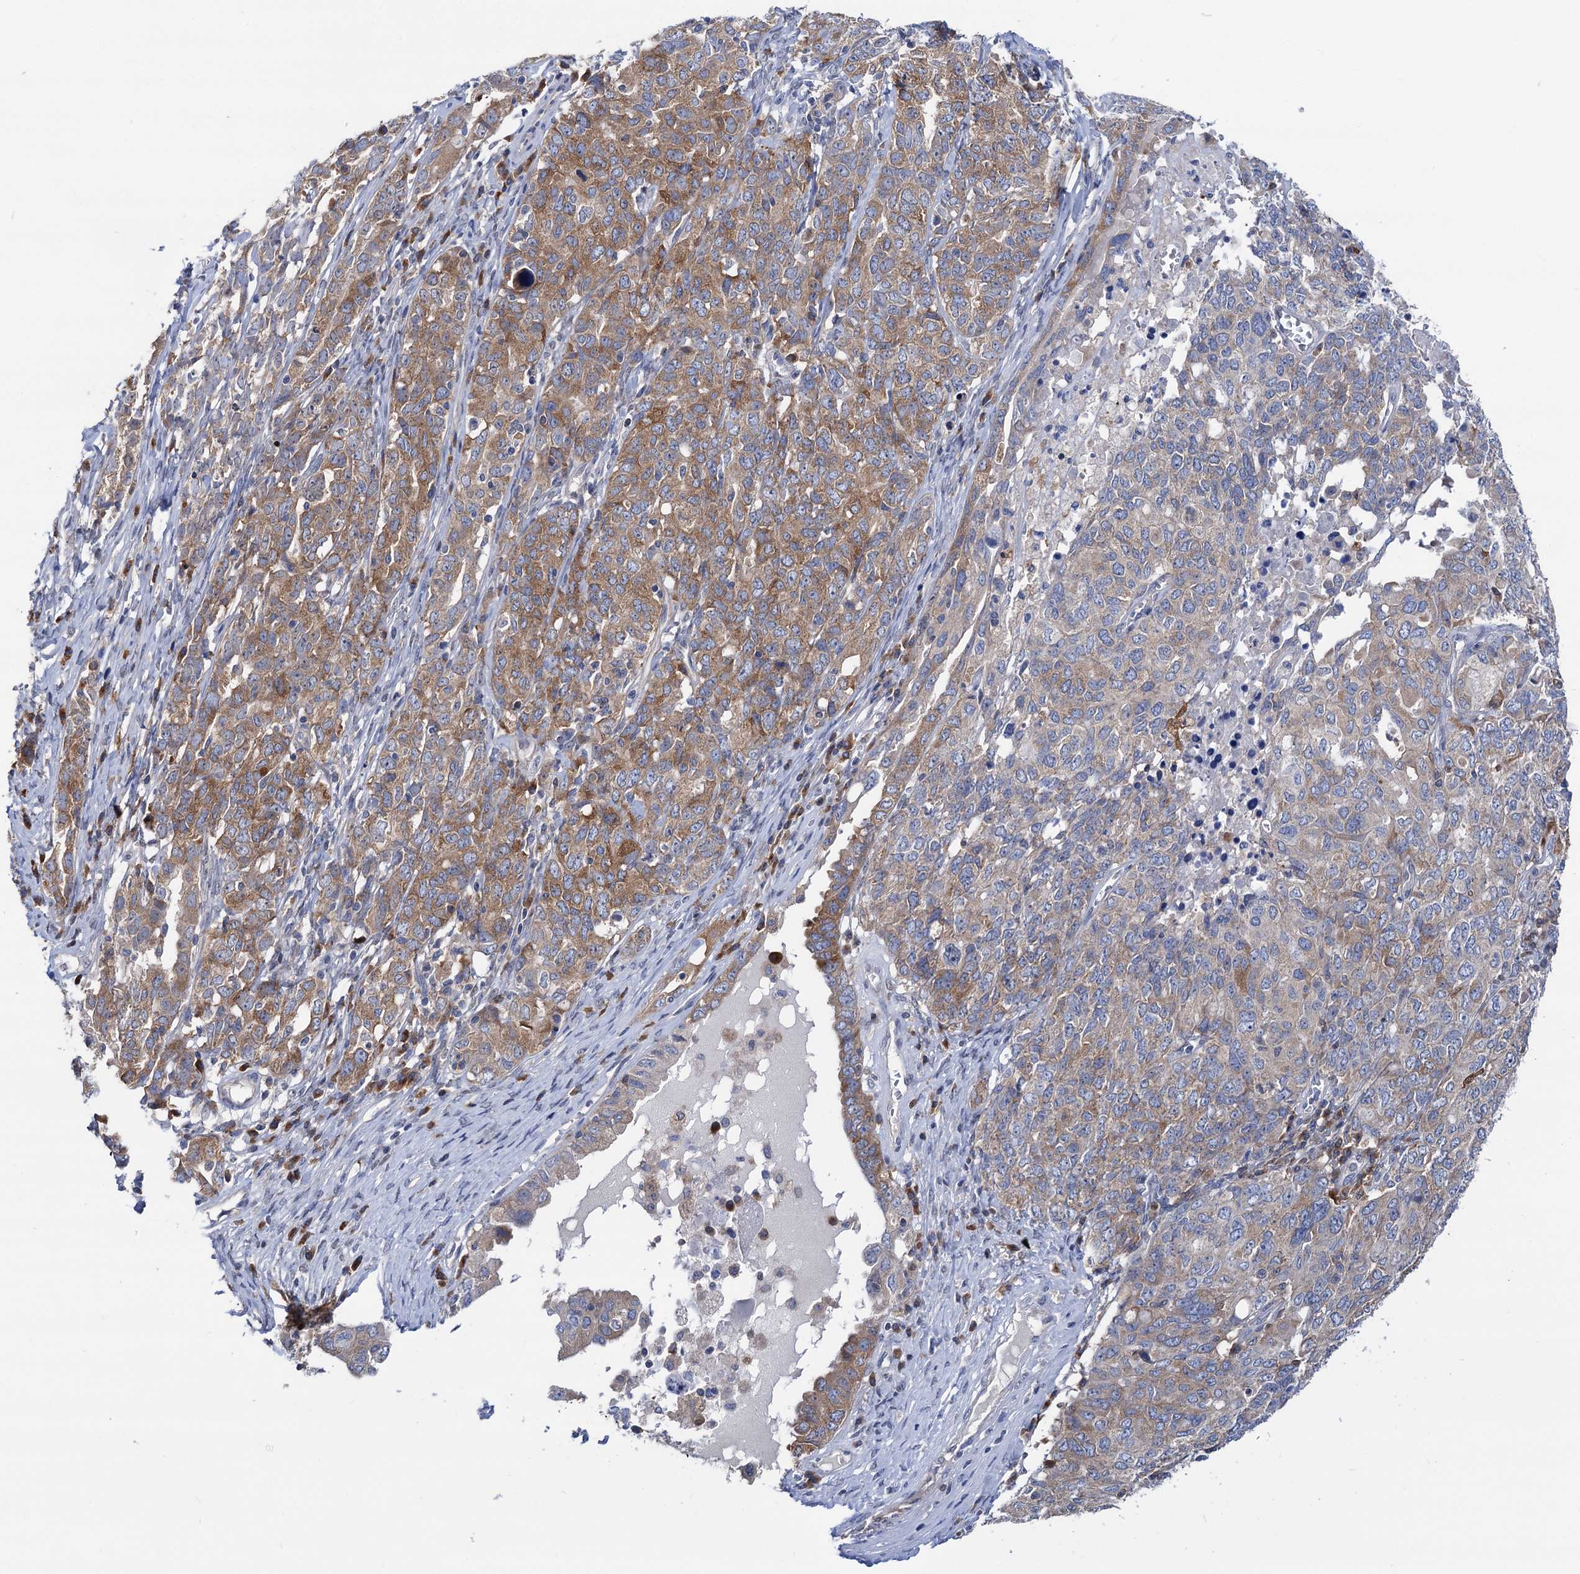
{"staining": {"intensity": "moderate", "quantity": "25%-75%", "location": "cytoplasmic/membranous"}, "tissue": "ovarian cancer", "cell_type": "Tumor cells", "image_type": "cancer", "snomed": [{"axis": "morphology", "description": "Carcinoma, endometroid"}, {"axis": "topography", "description": "Ovary"}], "caption": "Immunohistochemistry of human ovarian cancer displays medium levels of moderate cytoplasmic/membranous expression in about 25%-75% of tumor cells.", "gene": "ZNRD2", "patient": {"sex": "female", "age": 62}}